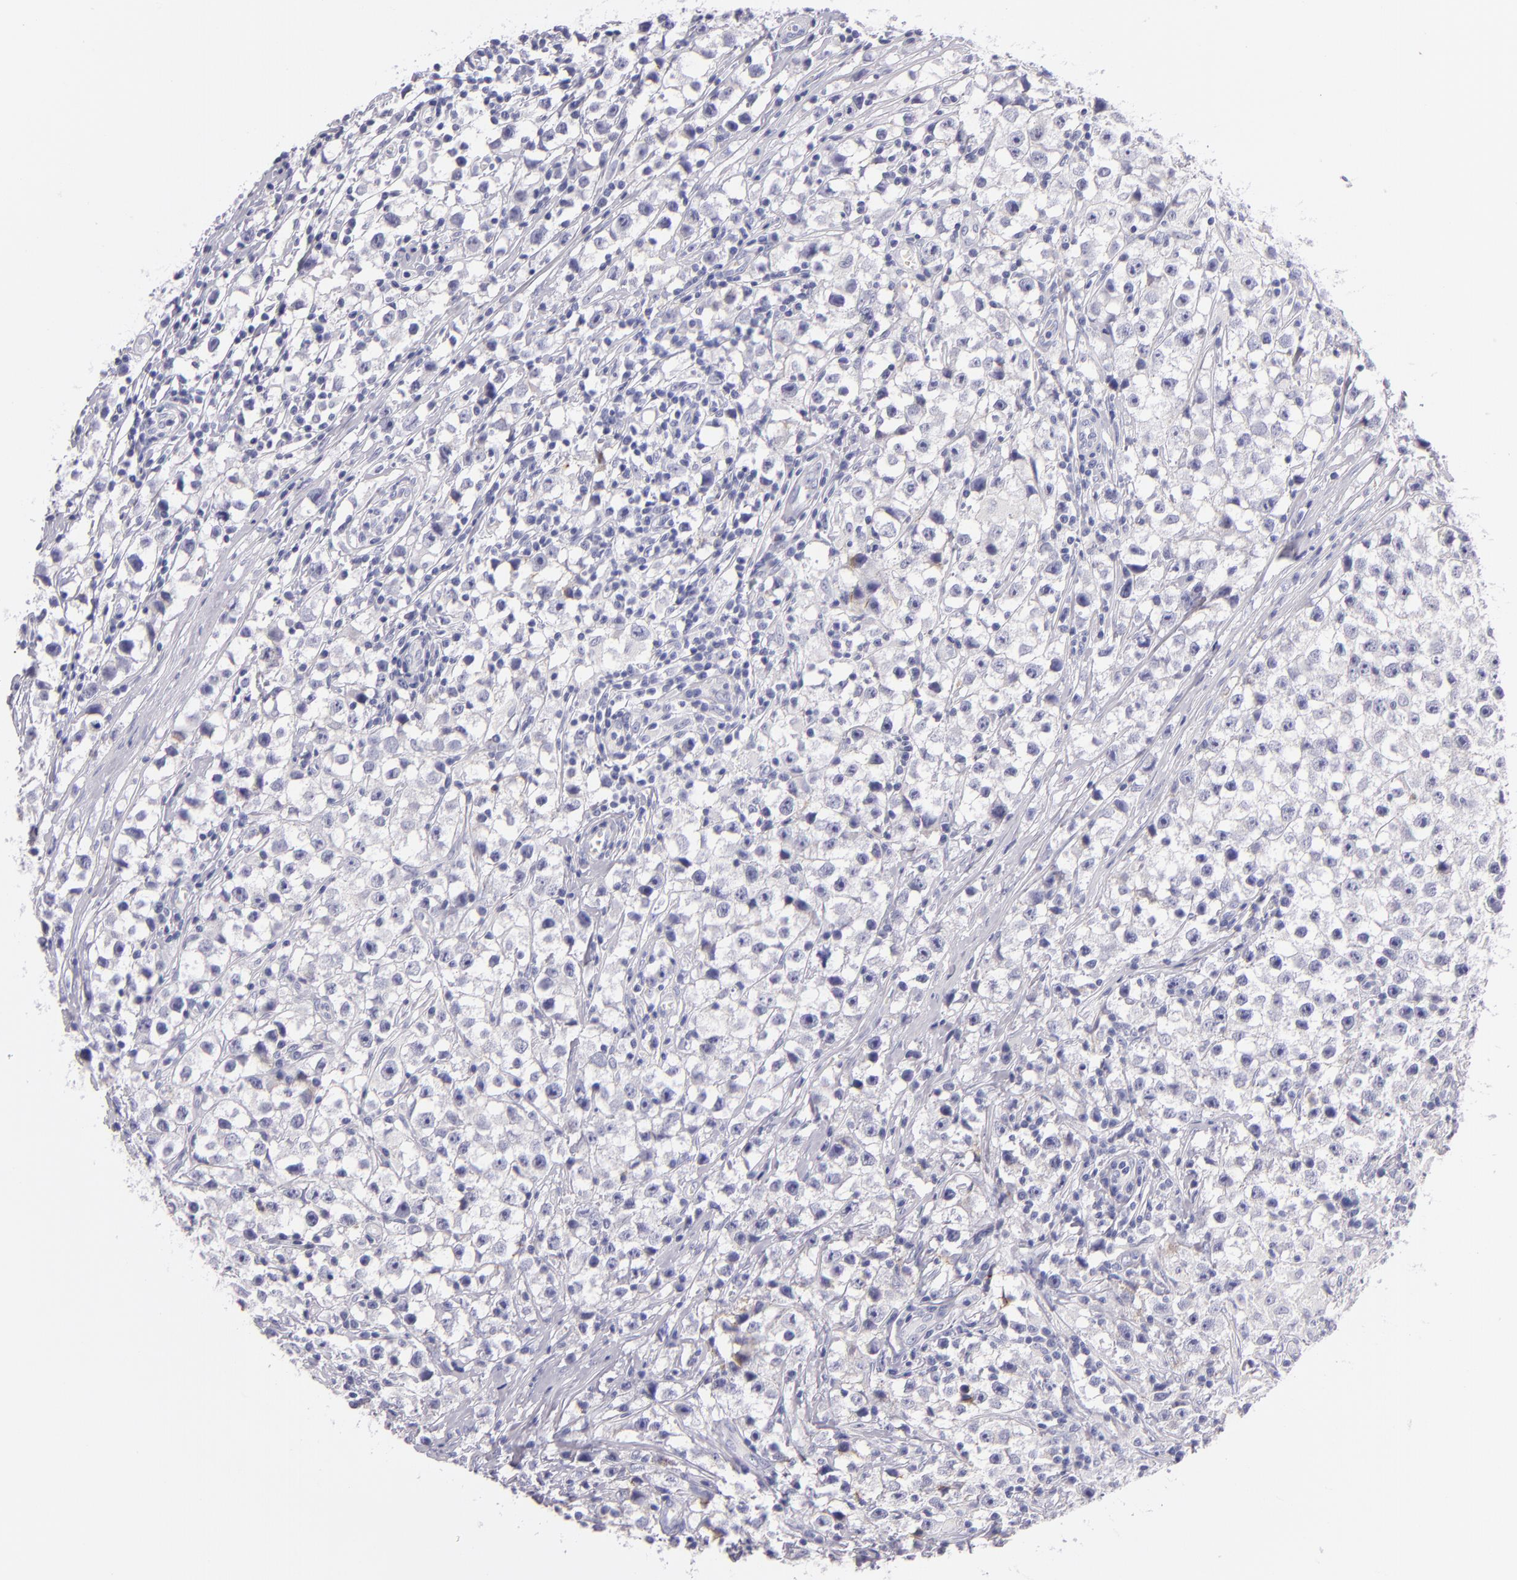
{"staining": {"intensity": "negative", "quantity": "none", "location": "none"}, "tissue": "testis cancer", "cell_type": "Tumor cells", "image_type": "cancer", "snomed": [{"axis": "morphology", "description": "Seminoma, NOS"}, {"axis": "topography", "description": "Testis"}], "caption": "Tumor cells are negative for protein expression in human testis cancer (seminoma).", "gene": "CDH3", "patient": {"sex": "male", "age": 35}}